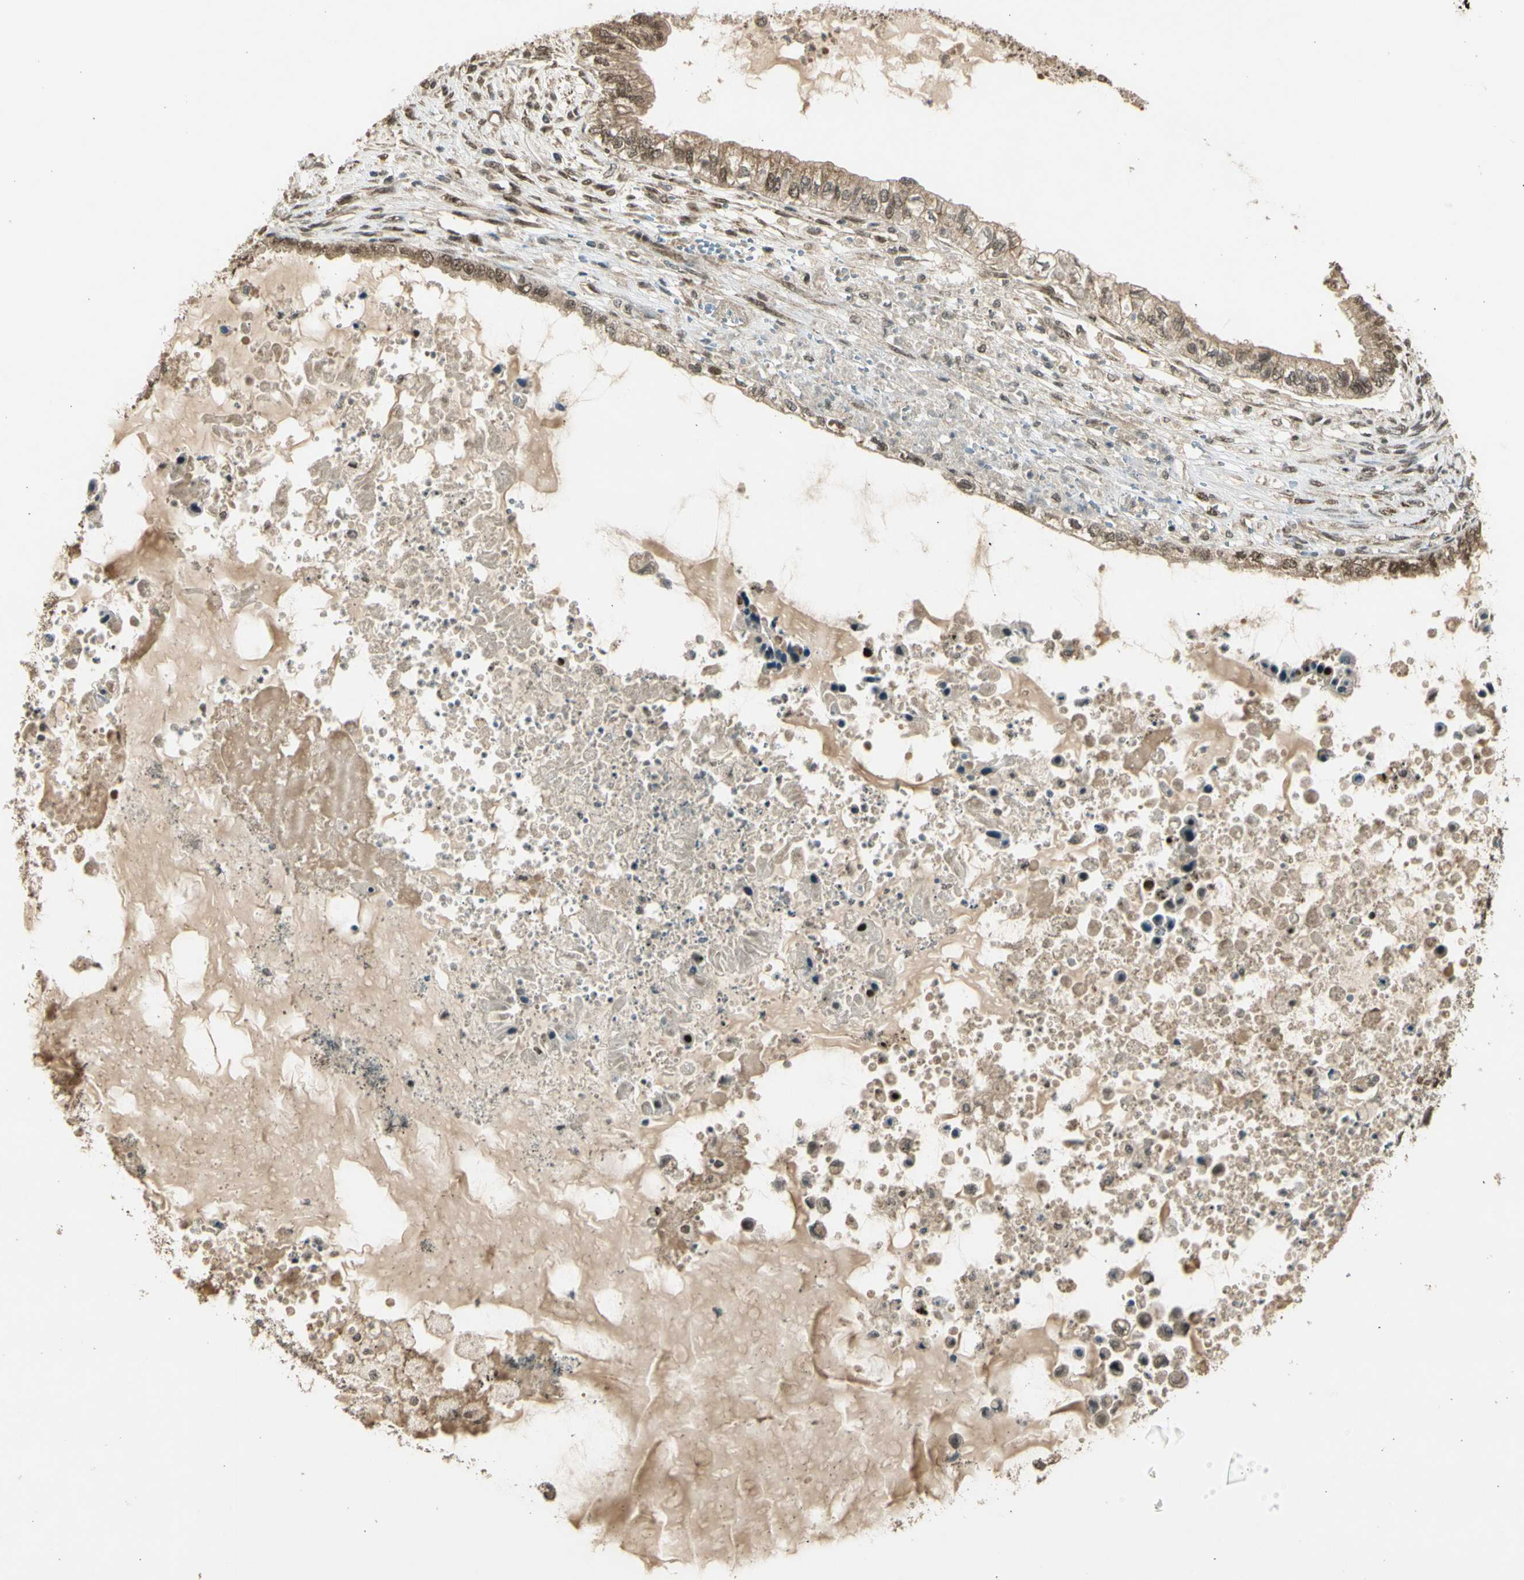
{"staining": {"intensity": "moderate", "quantity": ">75%", "location": "cytoplasmic/membranous,nuclear"}, "tissue": "ovarian cancer", "cell_type": "Tumor cells", "image_type": "cancer", "snomed": [{"axis": "morphology", "description": "Cystadenocarcinoma, mucinous, NOS"}, {"axis": "topography", "description": "Ovary"}], "caption": "Tumor cells show medium levels of moderate cytoplasmic/membranous and nuclear staining in approximately >75% of cells in mucinous cystadenocarcinoma (ovarian).", "gene": "ZNF135", "patient": {"sex": "female", "age": 80}}